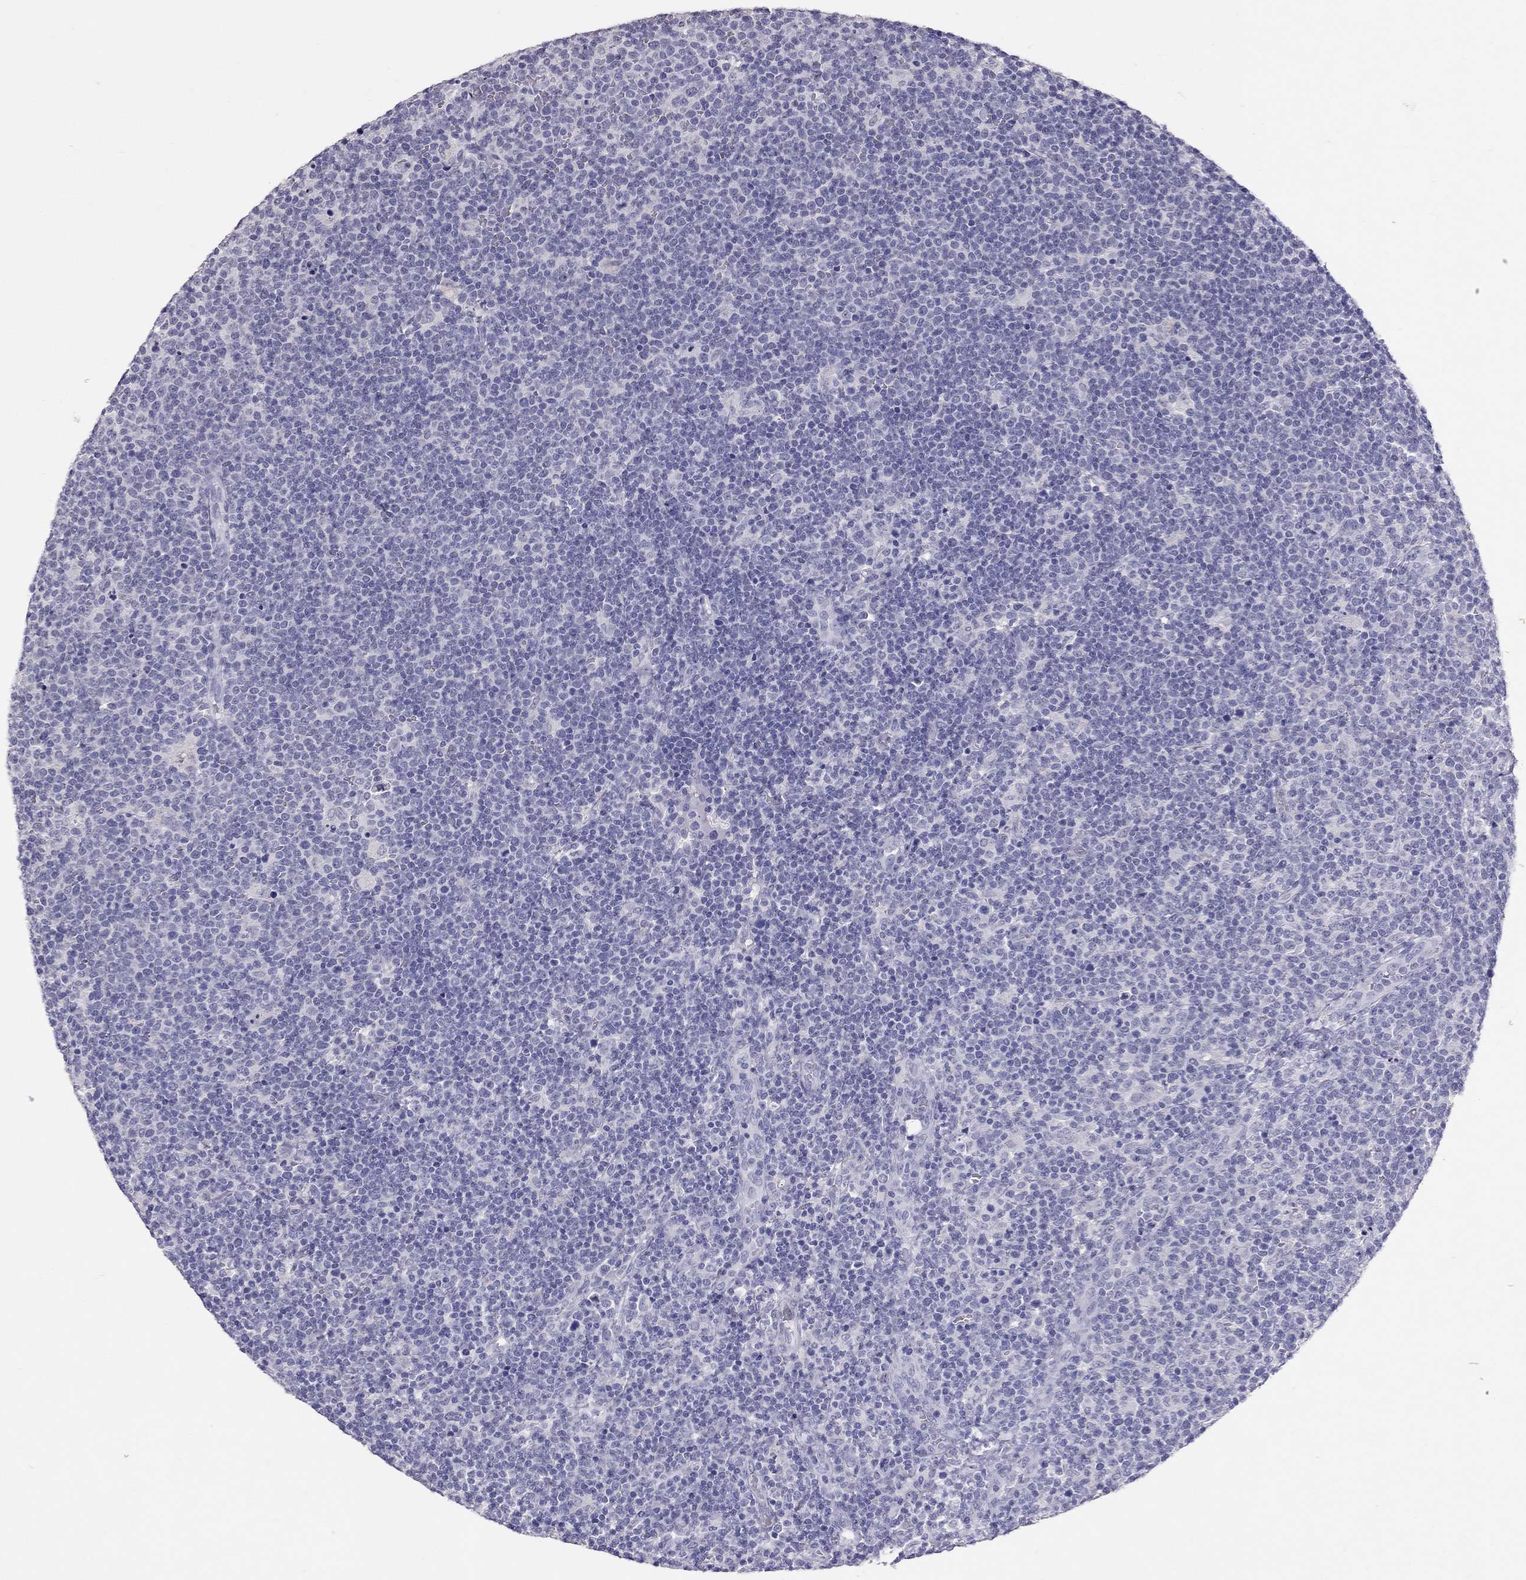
{"staining": {"intensity": "negative", "quantity": "none", "location": "none"}, "tissue": "lymphoma", "cell_type": "Tumor cells", "image_type": "cancer", "snomed": [{"axis": "morphology", "description": "Malignant lymphoma, non-Hodgkin's type, High grade"}, {"axis": "topography", "description": "Lymph node"}], "caption": "Immunohistochemistry histopathology image of neoplastic tissue: human lymphoma stained with DAB (3,3'-diaminobenzidine) shows no significant protein expression in tumor cells.", "gene": "PSMB11", "patient": {"sex": "male", "age": 61}}